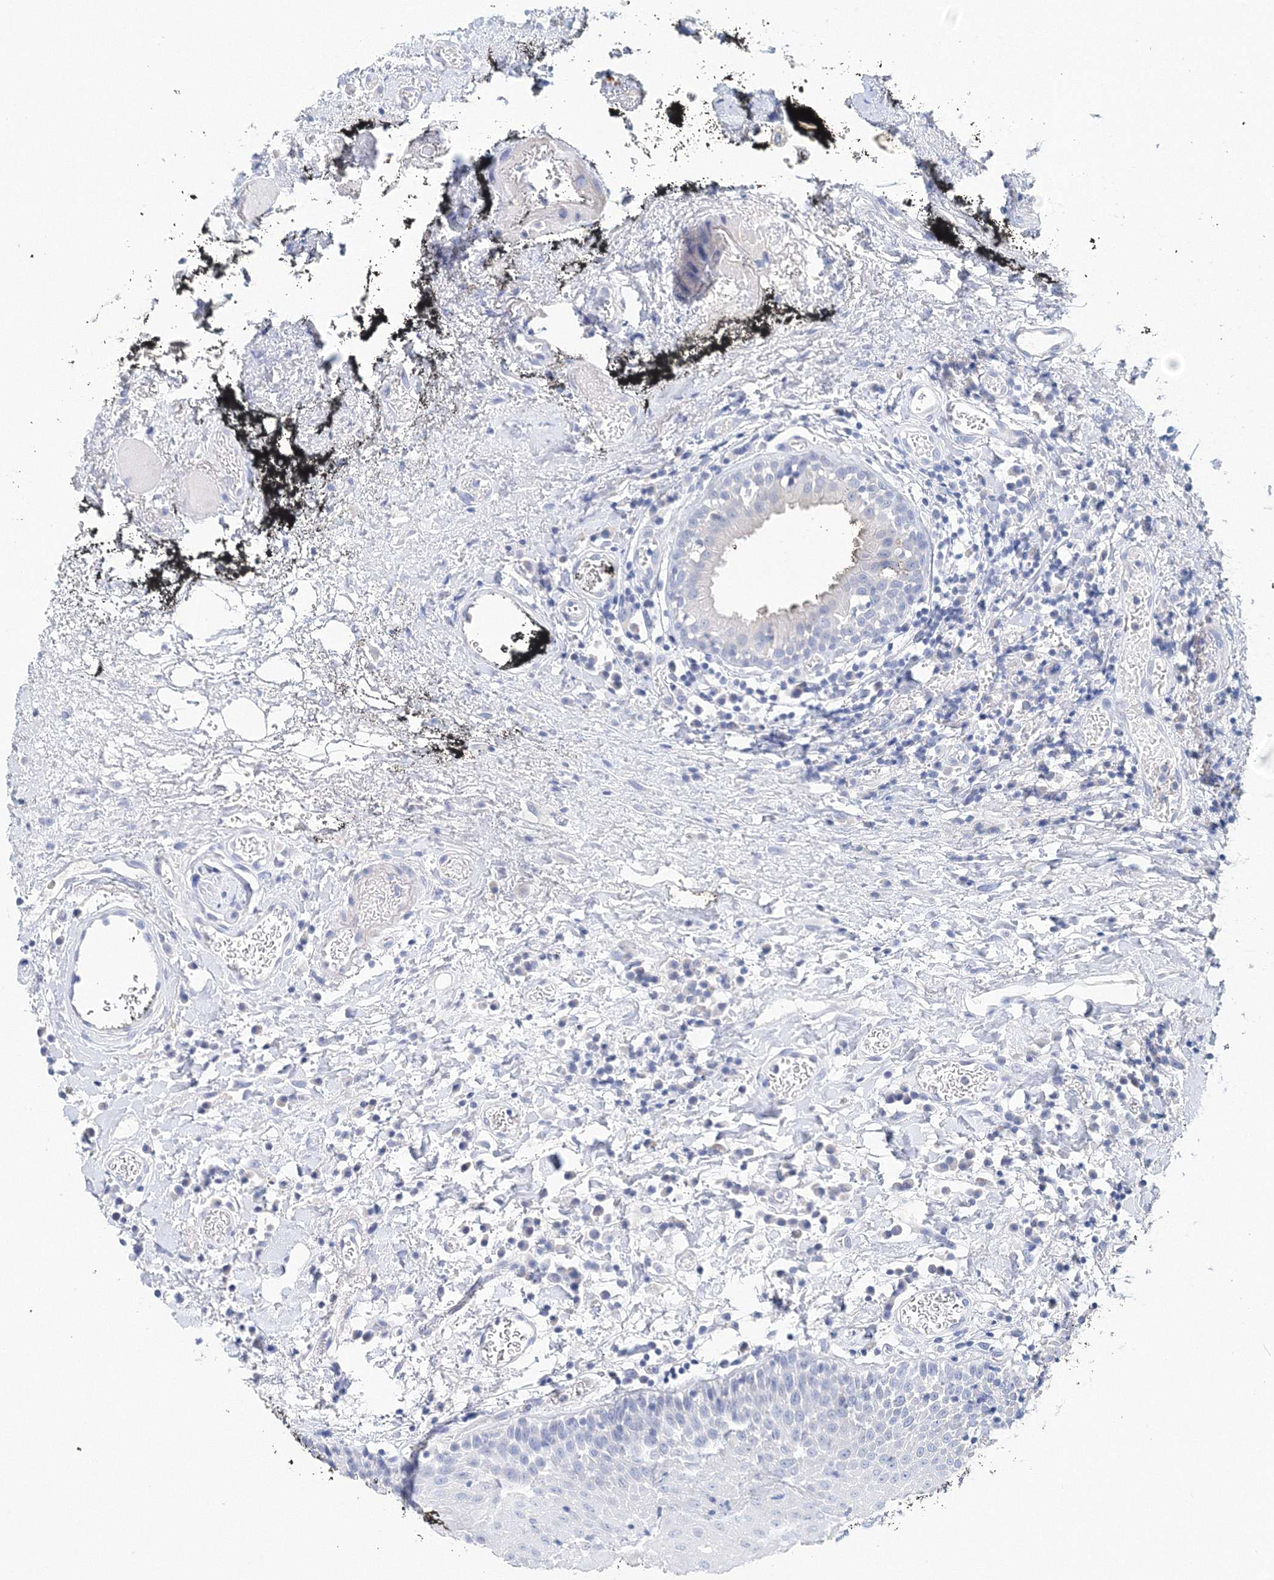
{"staining": {"intensity": "negative", "quantity": "none", "location": "none"}, "tissue": "oral mucosa", "cell_type": "Squamous epithelial cells", "image_type": "normal", "snomed": [{"axis": "morphology", "description": "Normal tissue, NOS"}, {"axis": "topography", "description": "Oral tissue"}], "caption": "This is an immunohistochemistry histopathology image of unremarkable oral mucosa. There is no expression in squamous epithelial cells.", "gene": "LRRIQ4", "patient": {"sex": "male", "age": 74}}